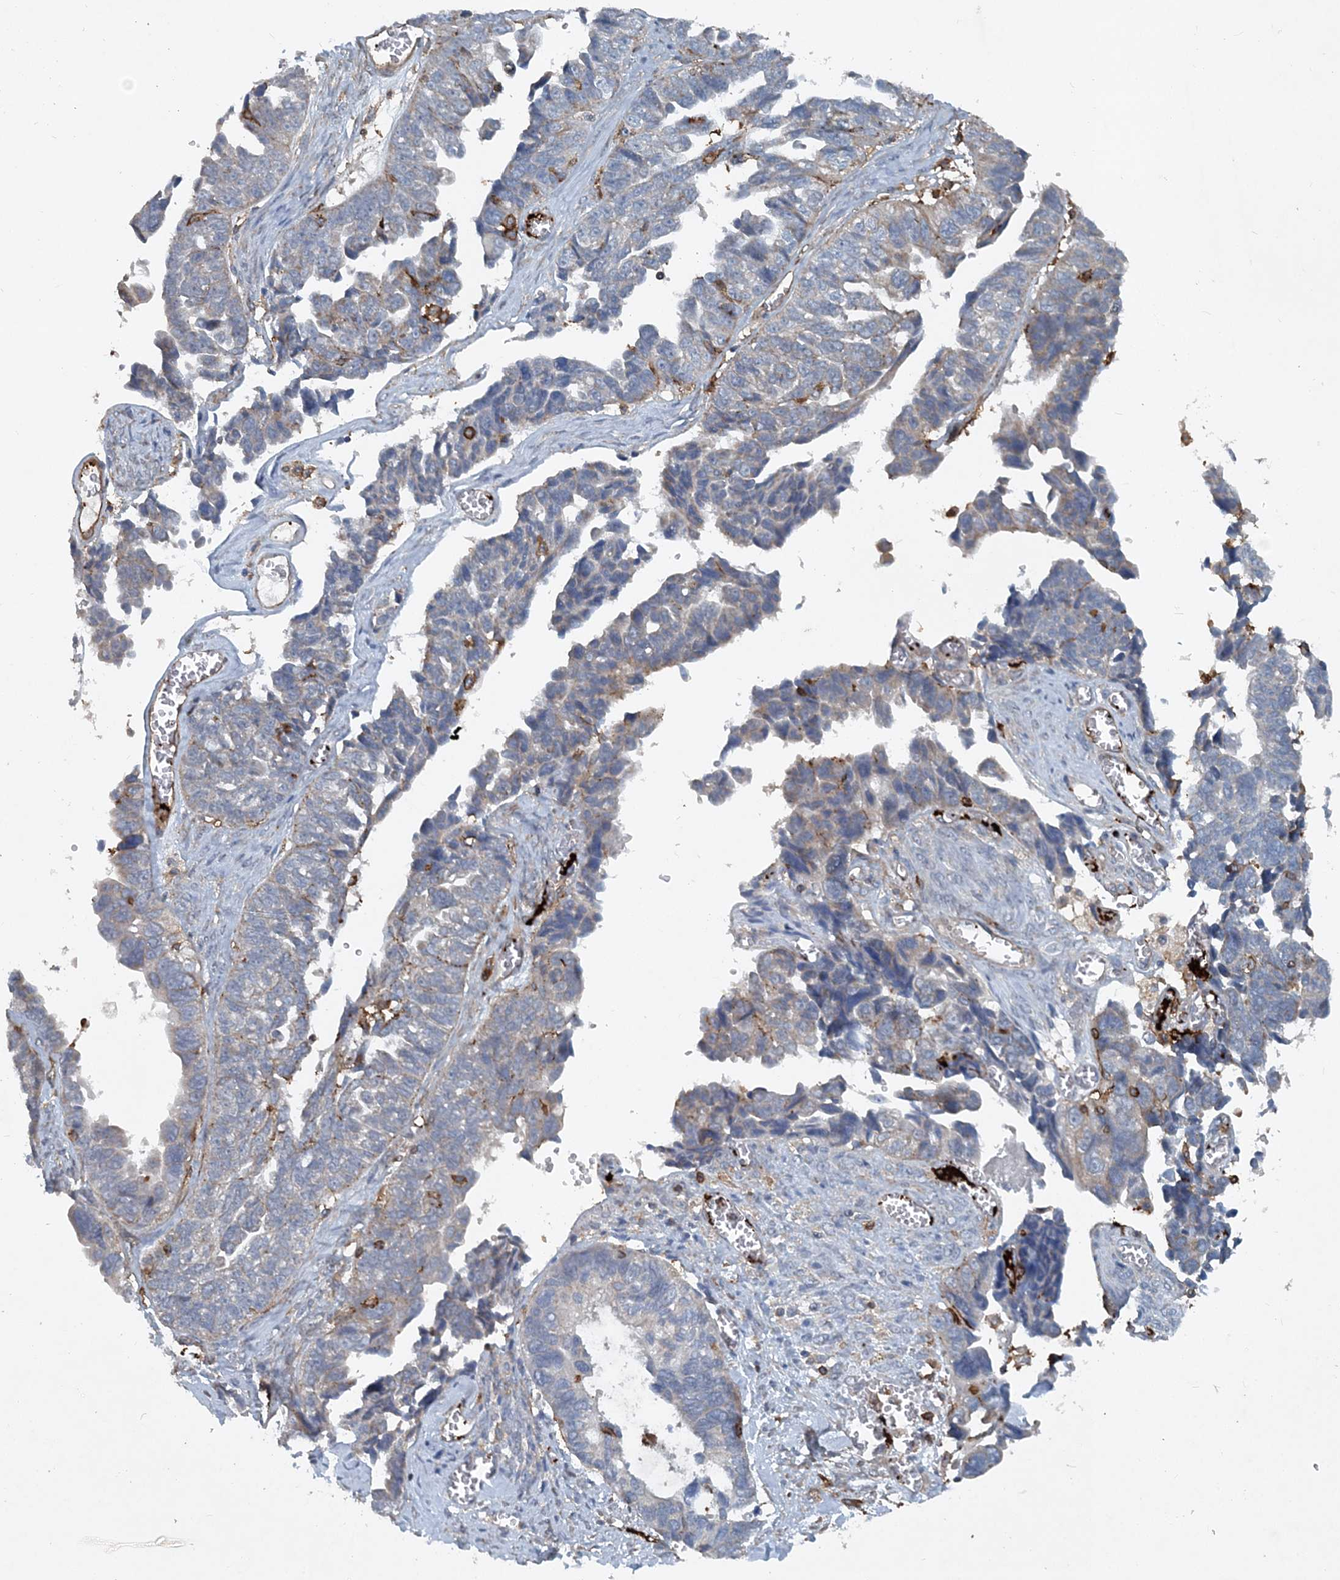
{"staining": {"intensity": "weak", "quantity": "<25%", "location": "cytoplasmic/membranous"}, "tissue": "ovarian cancer", "cell_type": "Tumor cells", "image_type": "cancer", "snomed": [{"axis": "morphology", "description": "Cystadenocarcinoma, serous, NOS"}, {"axis": "topography", "description": "Ovary"}], "caption": "Serous cystadenocarcinoma (ovarian) was stained to show a protein in brown. There is no significant staining in tumor cells.", "gene": "DGUOK", "patient": {"sex": "female", "age": 79}}